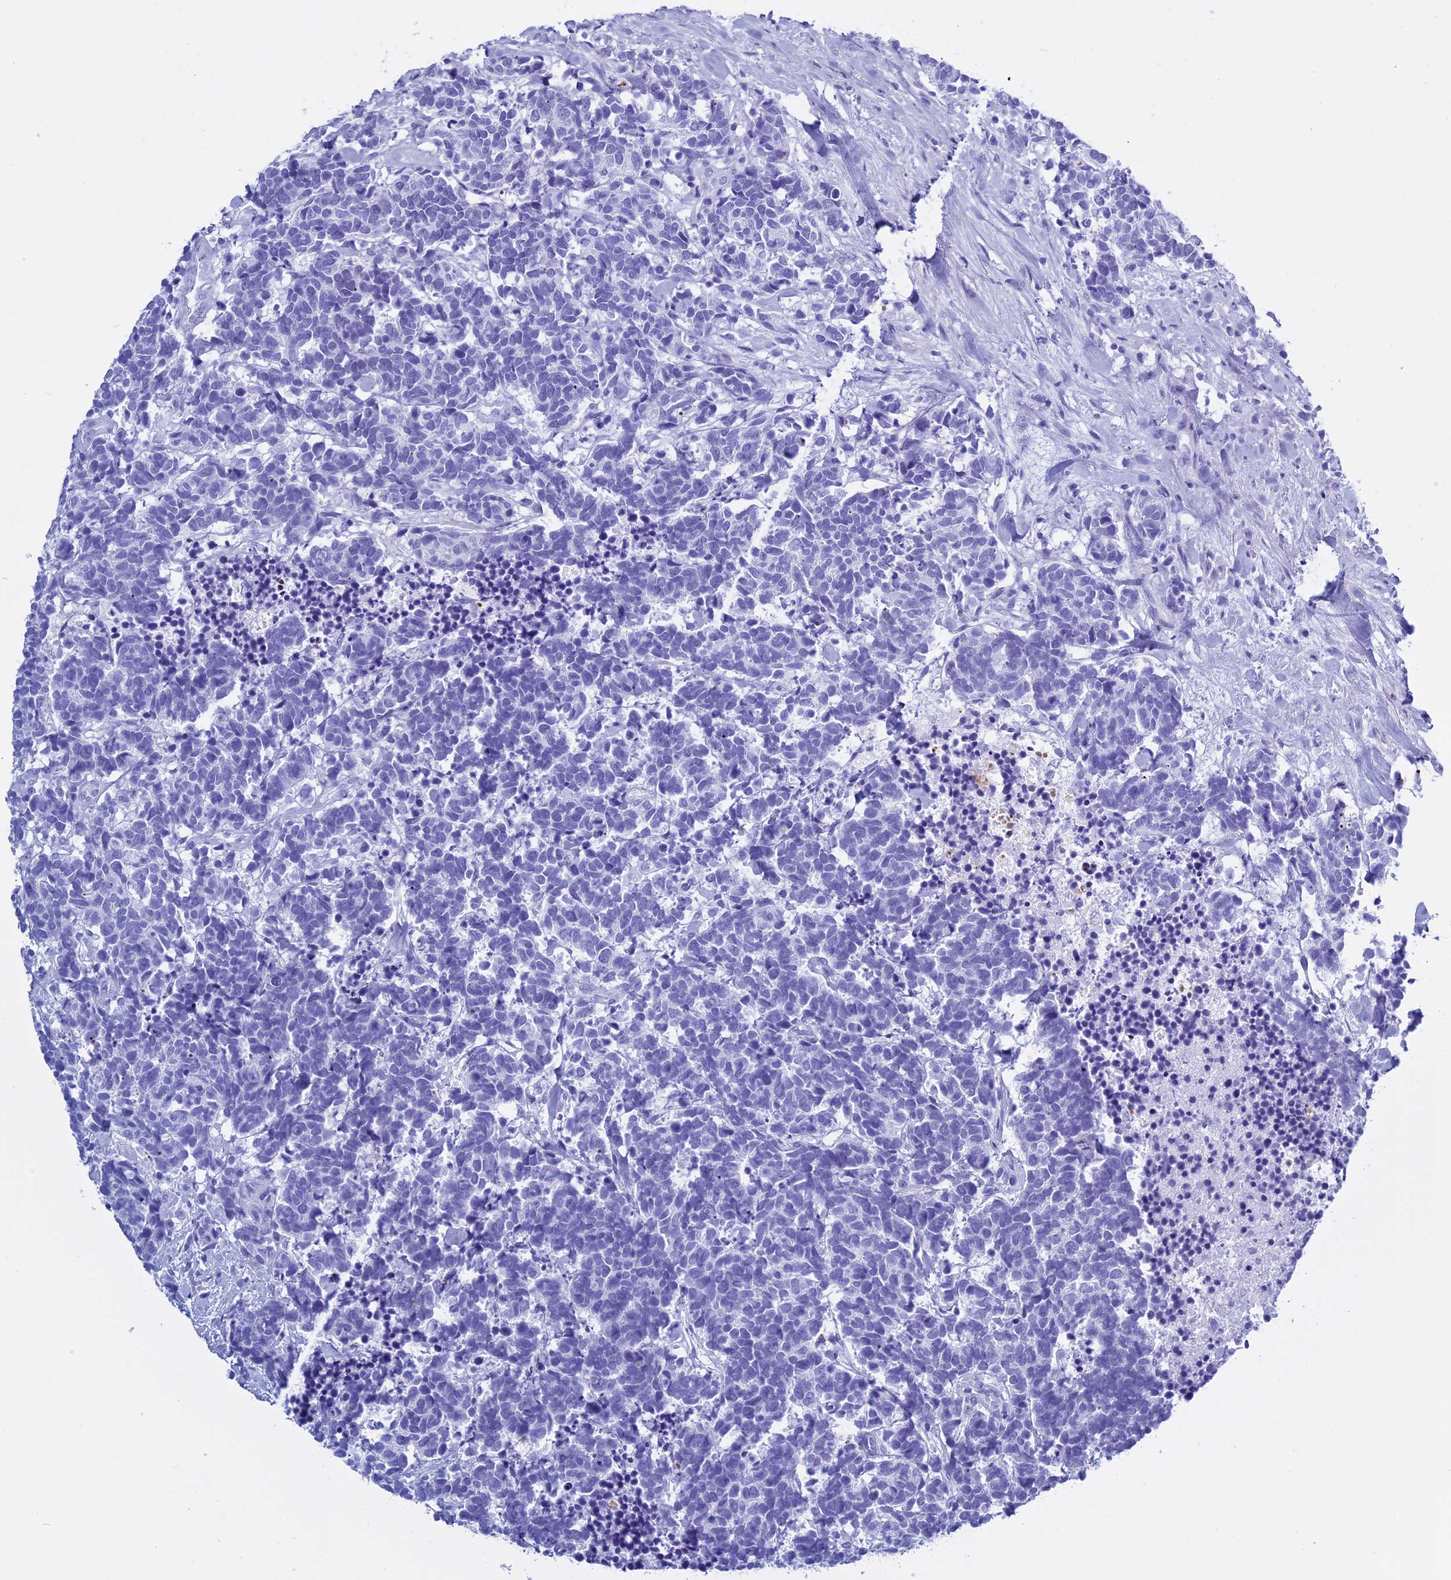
{"staining": {"intensity": "negative", "quantity": "none", "location": "none"}, "tissue": "carcinoid", "cell_type": "Tumor cells", "image_type": "cancer", "snomed": [{"axis": "morphology", "description": "Carcinoma, NOS"}, {"axis": "morphology", "description": "Carcinoid, malignant, NOS"}, {"axis": "topography", "description": "Prostate"}], "caption": "Tumor cells are negative for protein expression in human carcinoid.", "gene": "KCTD21", "patient": {"sex": "male", "age": 57}}